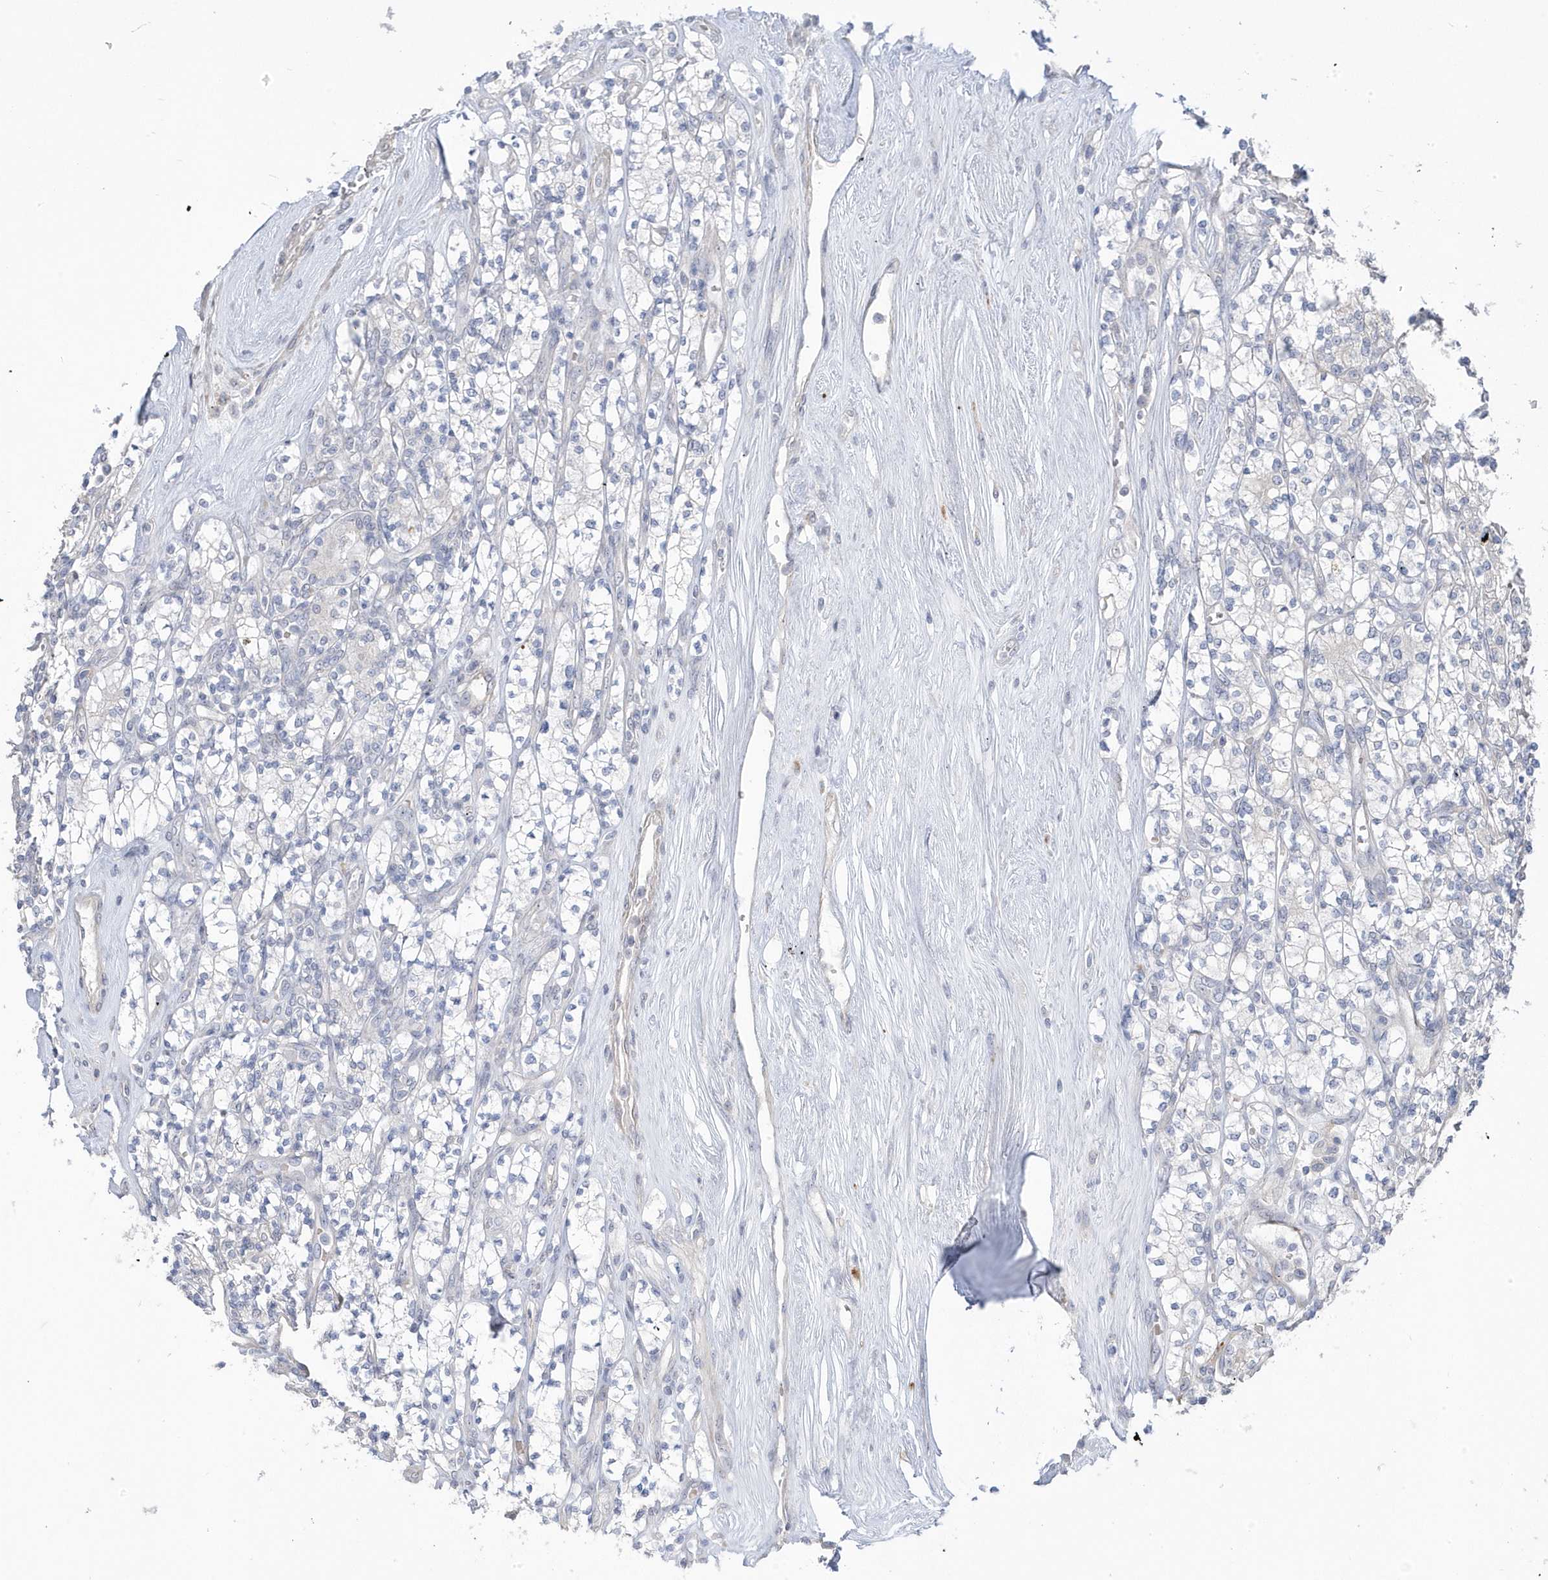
{"staining": {"intensity": "negative", "quantity": "none", "location": "none"}, "tissue": "renal cancer", "cell_type": "Tumor cells", "image_type": "cancer", "snomed": [{"axis": "morphology", "description": "Adenocarcinoma, NOS"}, {"axis": "topography", "description": "Kidney"}], "caption": "Human adenocarcinoma (renal) stained for a protein using immunohistochemistry (IHC) displays no expression in tumor cells.", "gene": "GTPBP6", "patient": {"sex": "male", "age": 77}}